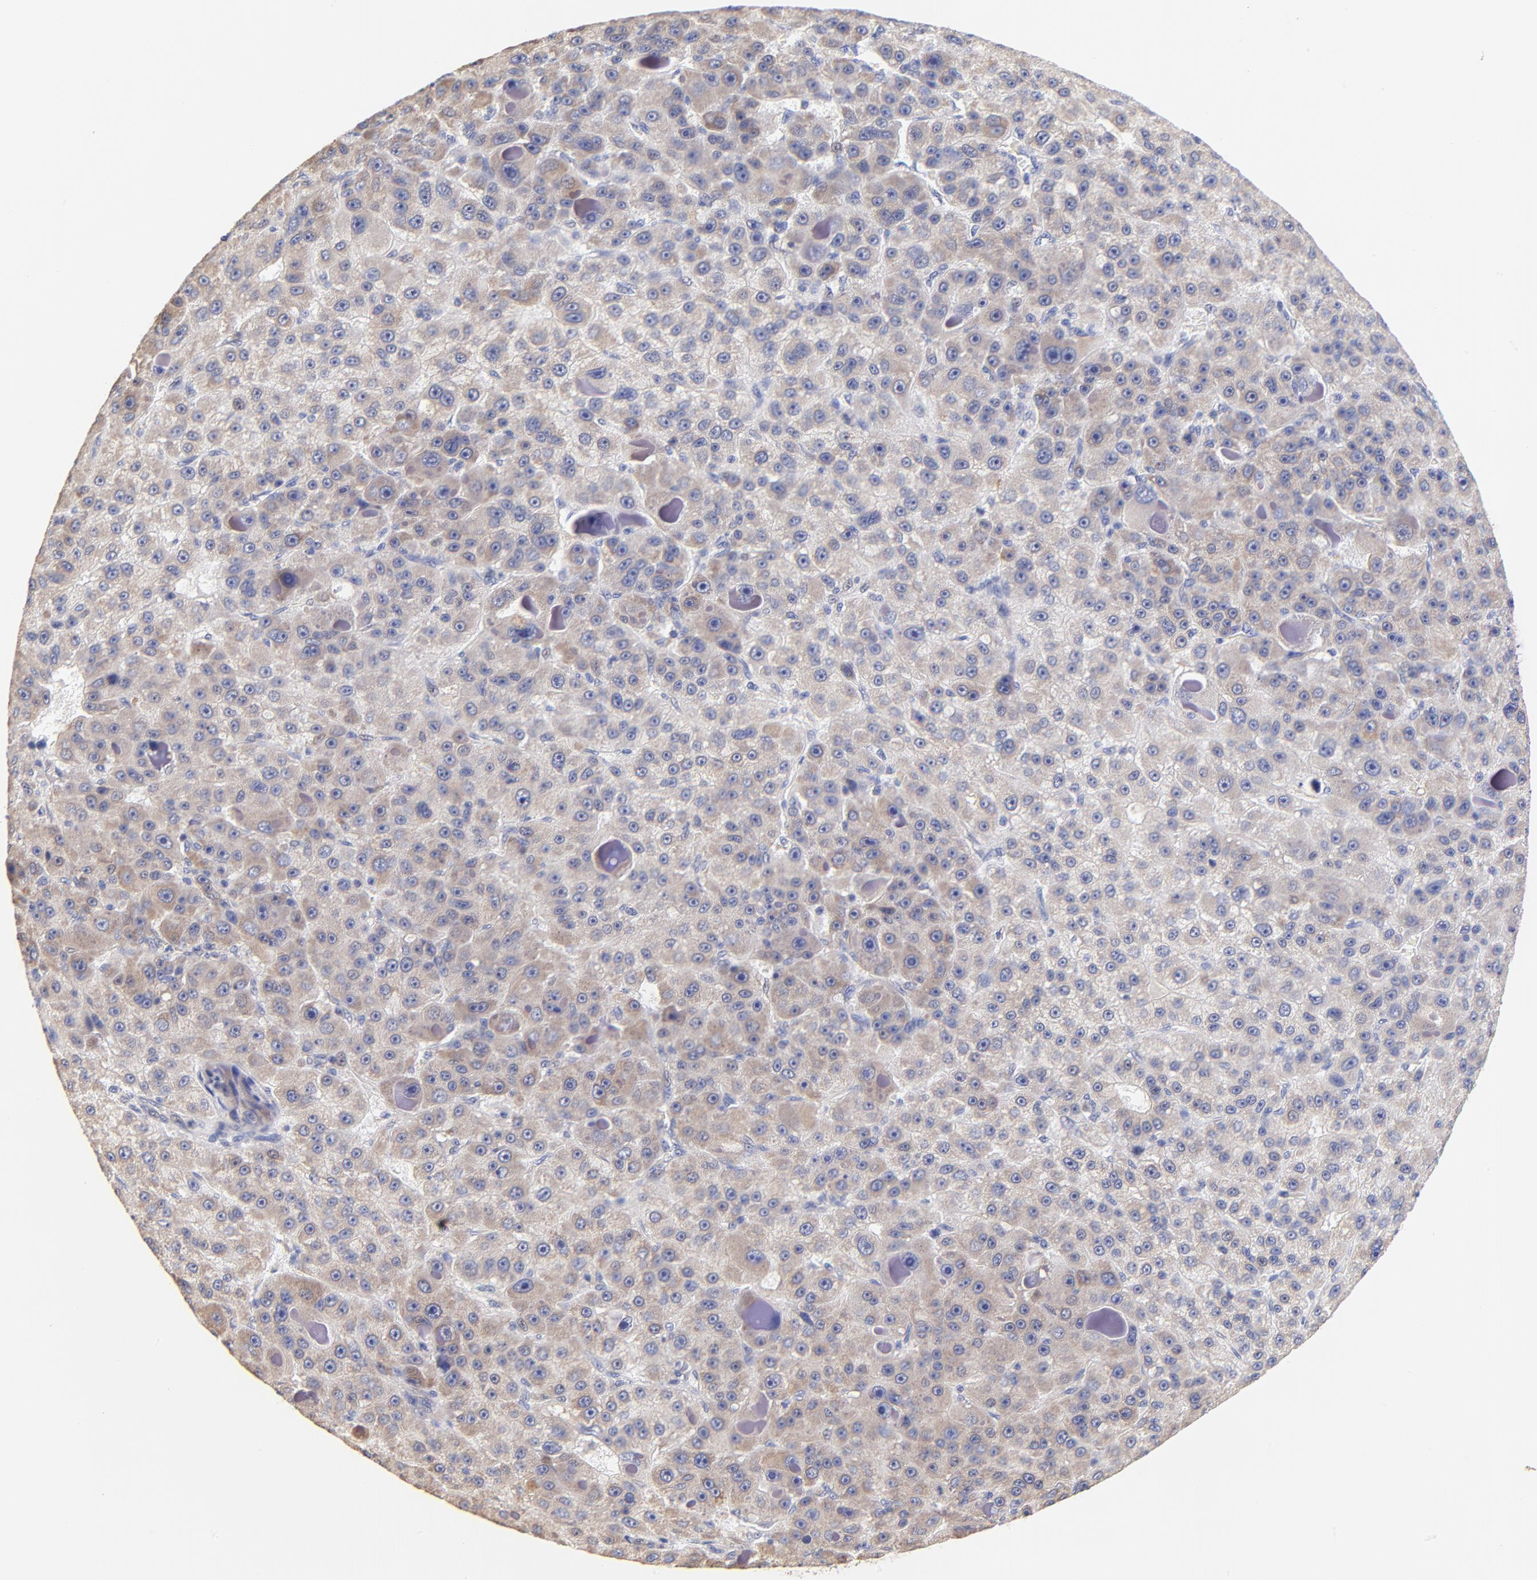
{"staining": {"intensity": "weak", "quantity": ">75%", "location": "cytoplasmic/membranous"}, "tissue": "liver cancer", "cell_type": "Tumor cells", "image_type": "cancer", "snomed": [{"axis": "morphology", "description": "Carcinoma, Hepatocellular, NOS"}, {"axis": "topography", "description": "Liver"}], "caption": "Protein analysis of liver cancer tissue demonstrates weak cytoplasmic/membranous expression in about >75% of tumor cells.", "gene": "PTK7", "patient": {"sex": "male", "age": 76}}